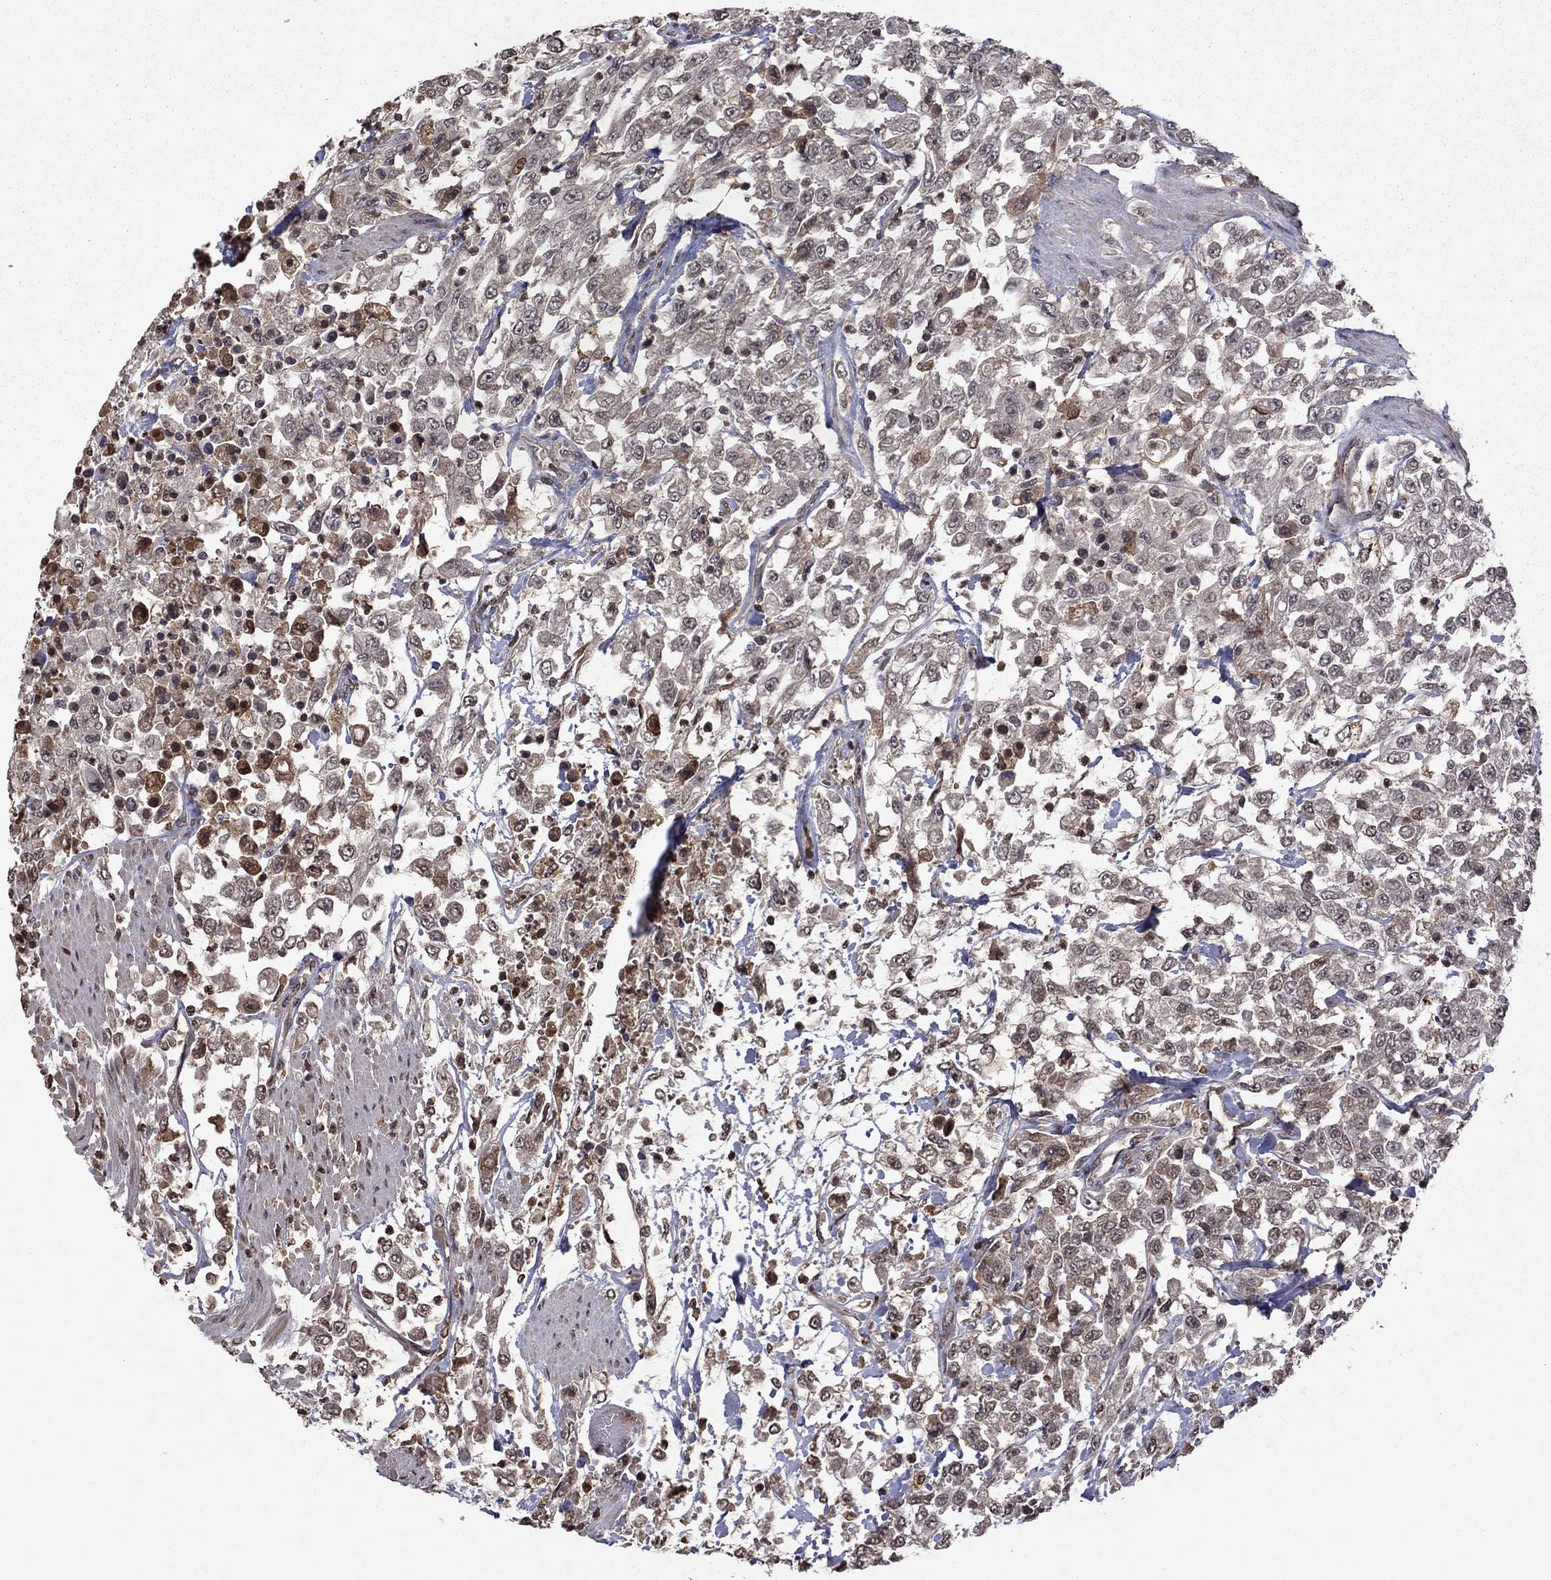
{"staining": {"intensity": "negative", "quantity": "none", "location": "none"}, "tissue": "urothelial cancer", "cell_type": "Tumor cells", "image_type": "cancer", "snomed": [{"axis": "morphology", "description": "Urothelial carcinoma, High grade"}, {"axis": "topography", "description": "Urinary bladder"}], "caption": "DAB (3,3'-diaminobenzidine) immunohistochemical staining of urothelial carcinoma (high-grade) displays no significant positivity in tumor cells. (DAB IHC visualized using brightfield microscopy, high magnification).", "gene": "NLGN1", "patient": {"sex": "male", "age": 46}}